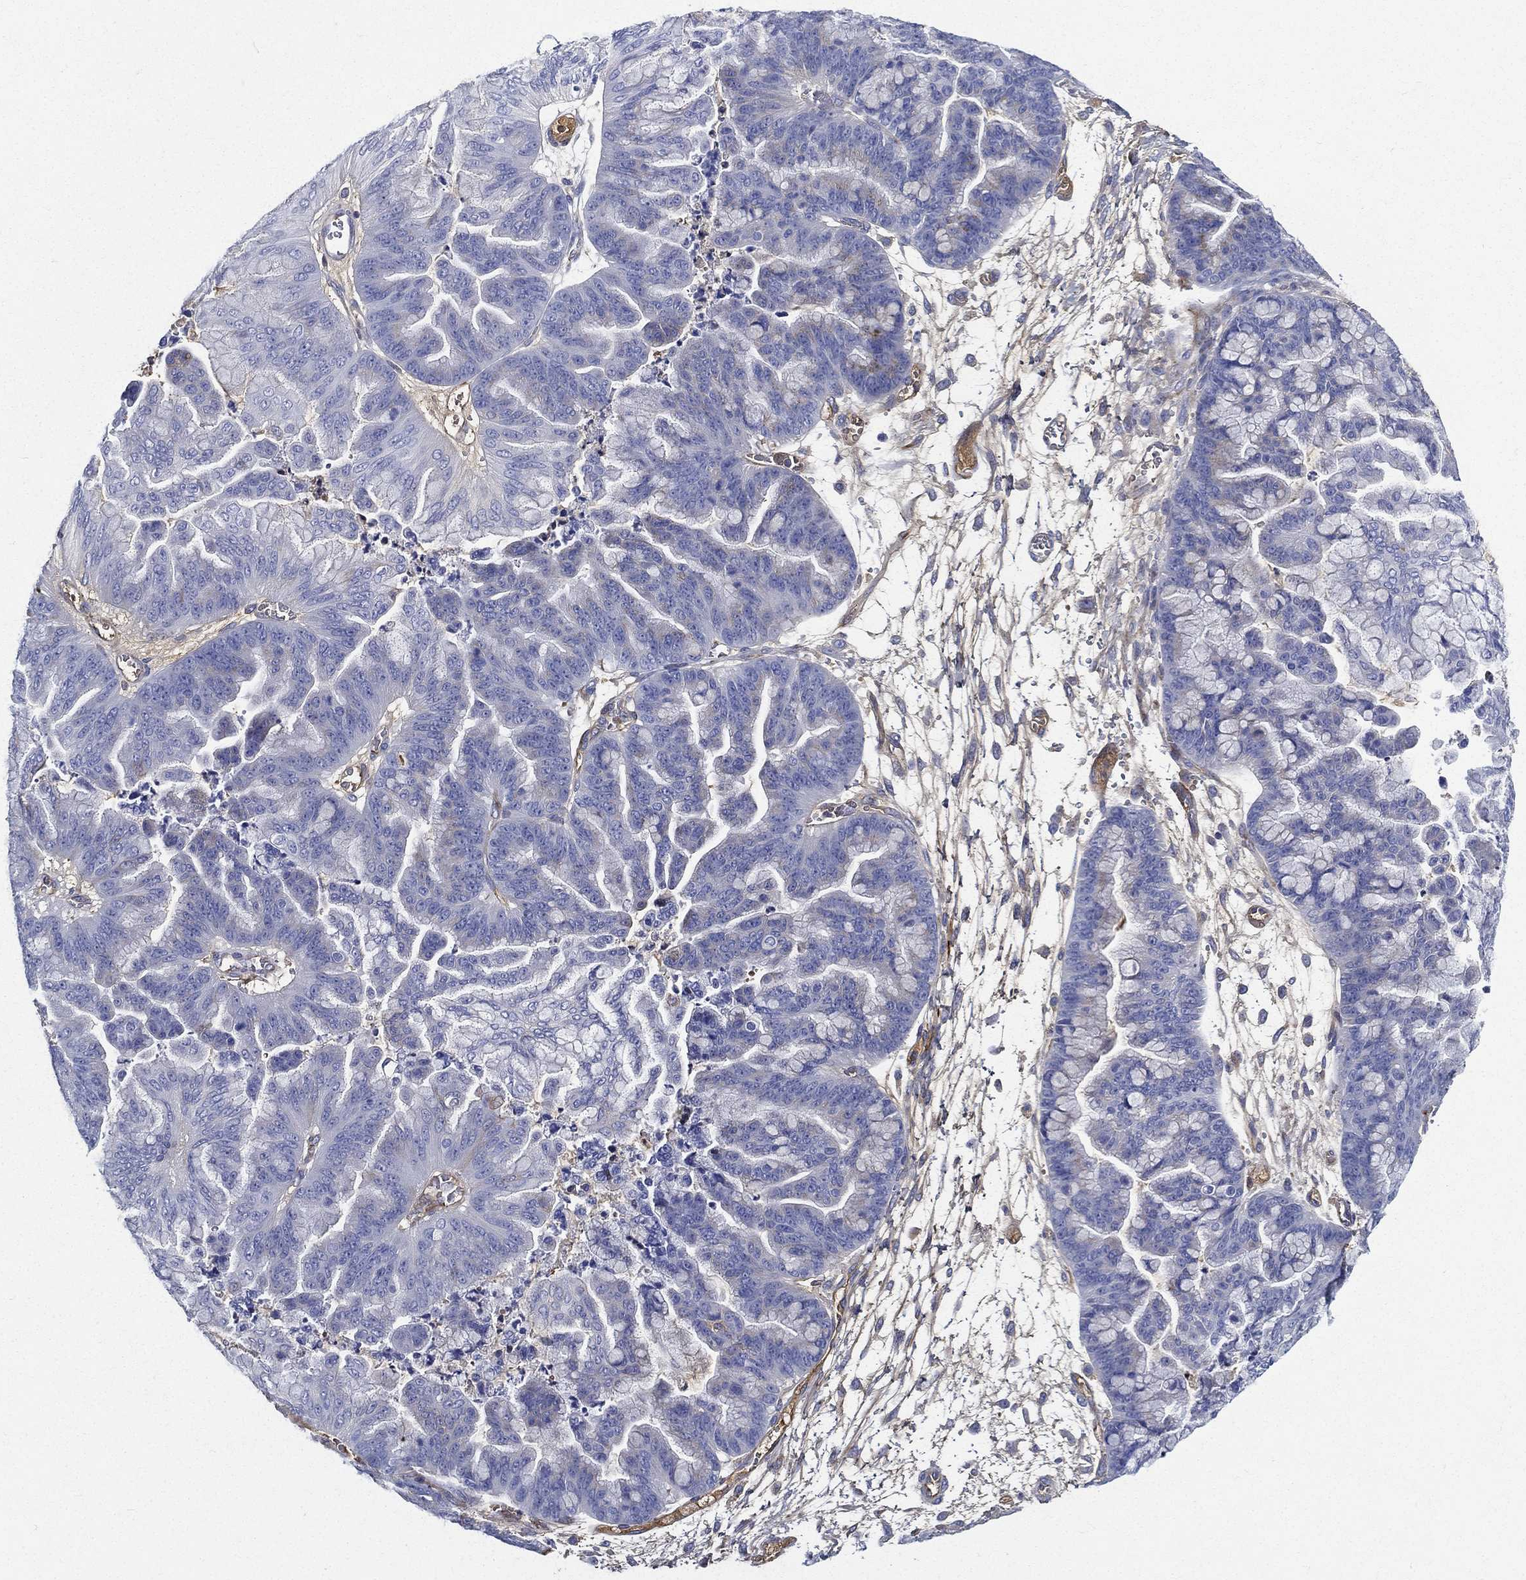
{"staining": {"intensity": "negative", "quantity": "none", "location": "none"}, "tissue": "ovarian cancer", "cell_type": "Tumor cells", "image_type": "cancer", "snomed": [{"axis": "morphology", "description": "Cystadenocarcinoma, mucinous, NOS"}, {"axis": "topography", "description": "Ovary"}], "caption": "This micrograph is of ovarian cancer stained with immunohistochemistry (IHC) to label a protein in brown with the nuclei are counter-stained blue. There is no staining in tumor cells.", "gene": "TMPRSS11D", "patient": {"sex": "female", "age": 67}}